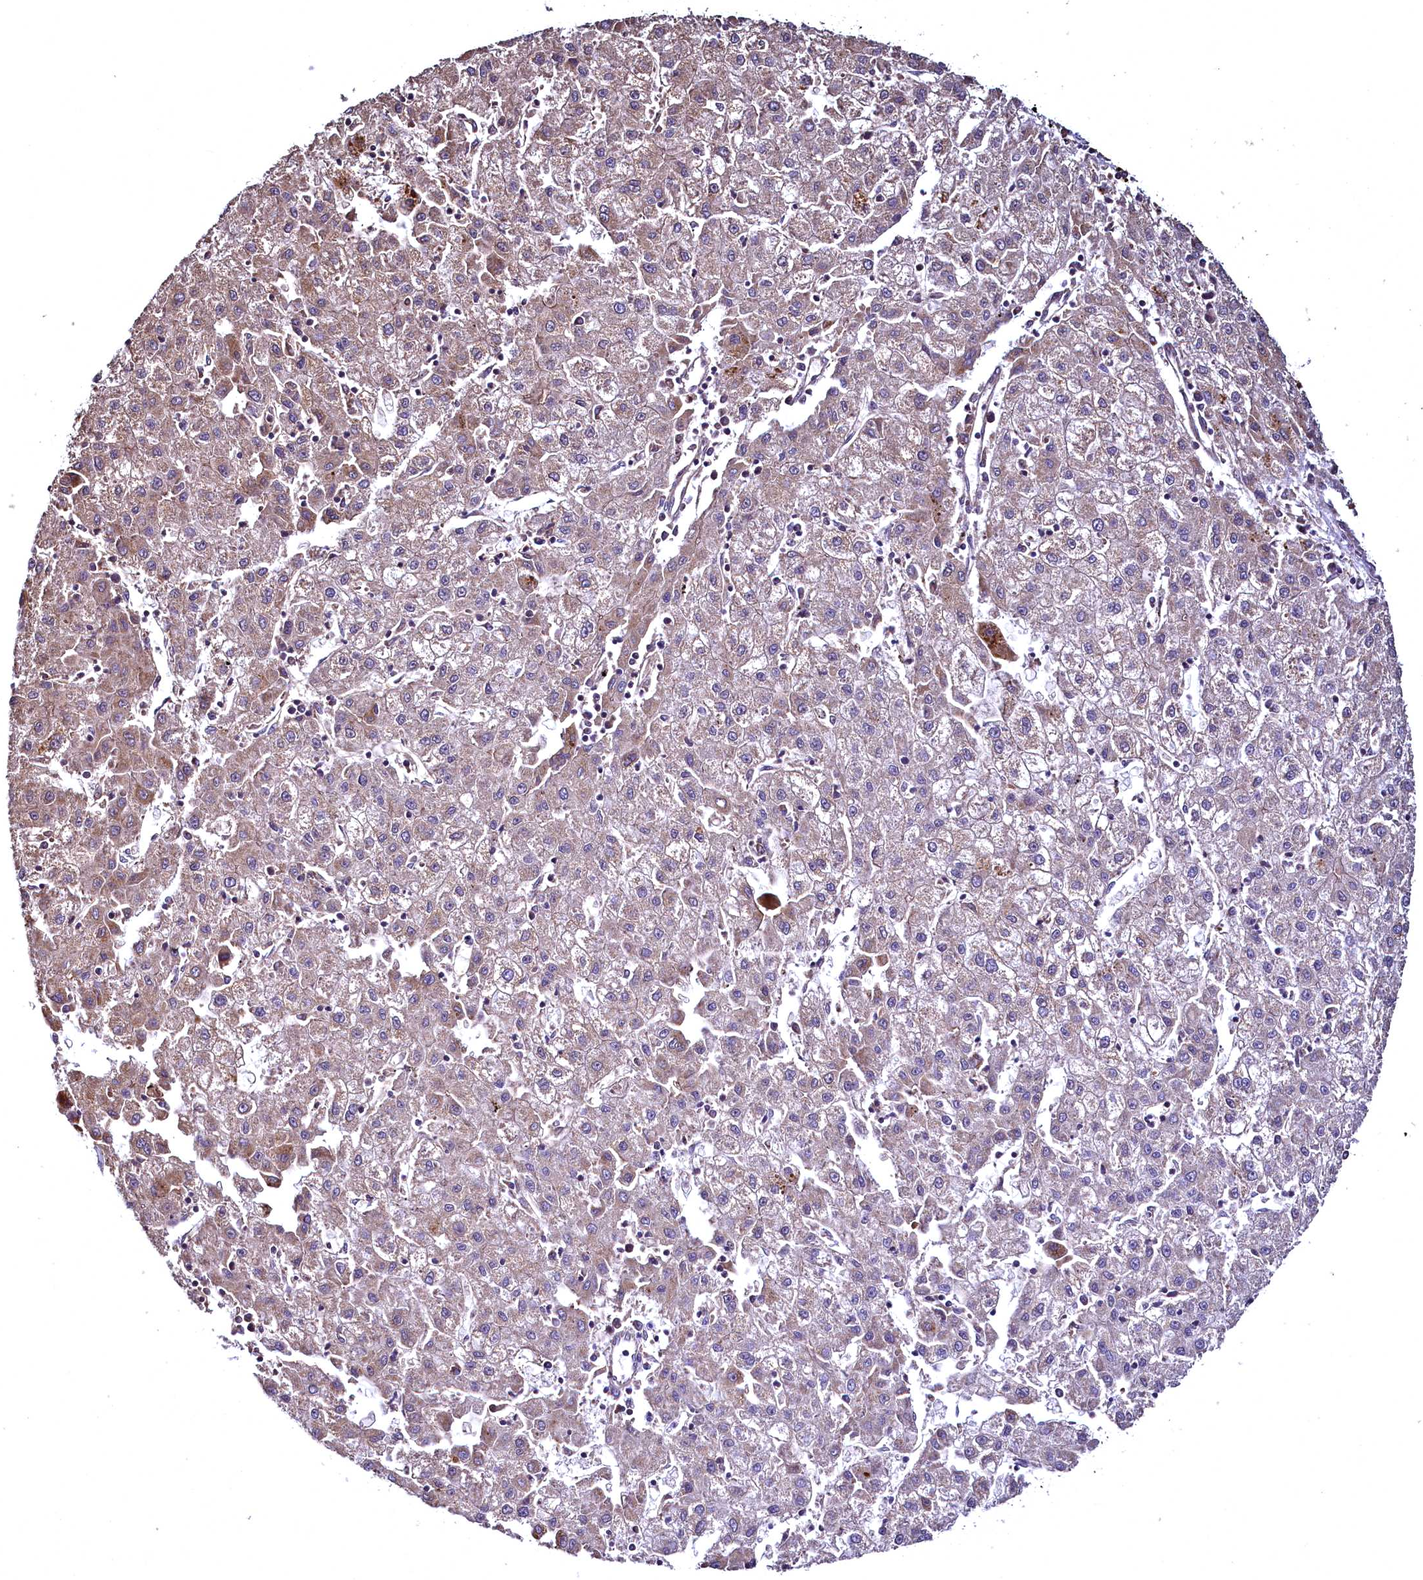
{"staining": {"intensity": "moderate", "quantity": ">75%", "location": "cytoplasmic/membranous"}, "tissue": "liver cancer", "cell_type": "Tumor cells", "image_type": "cancer", "snomed": [{"axis": "morphology", "description": "Carcinoma, Hepatocellular, NOS"}, {"axis": "topography", "description": "Liver"}], "caption": "This photomicrograph displays immunohistochemistry (IHC) staining of liver cancer (hepatocellular carcinoma), with medium moderate cytoplasmic/membranous positivity in approximately >75% of tumor cells.", "gene": "TBCEL", "patient": {"sex": "male", "age": 72}}